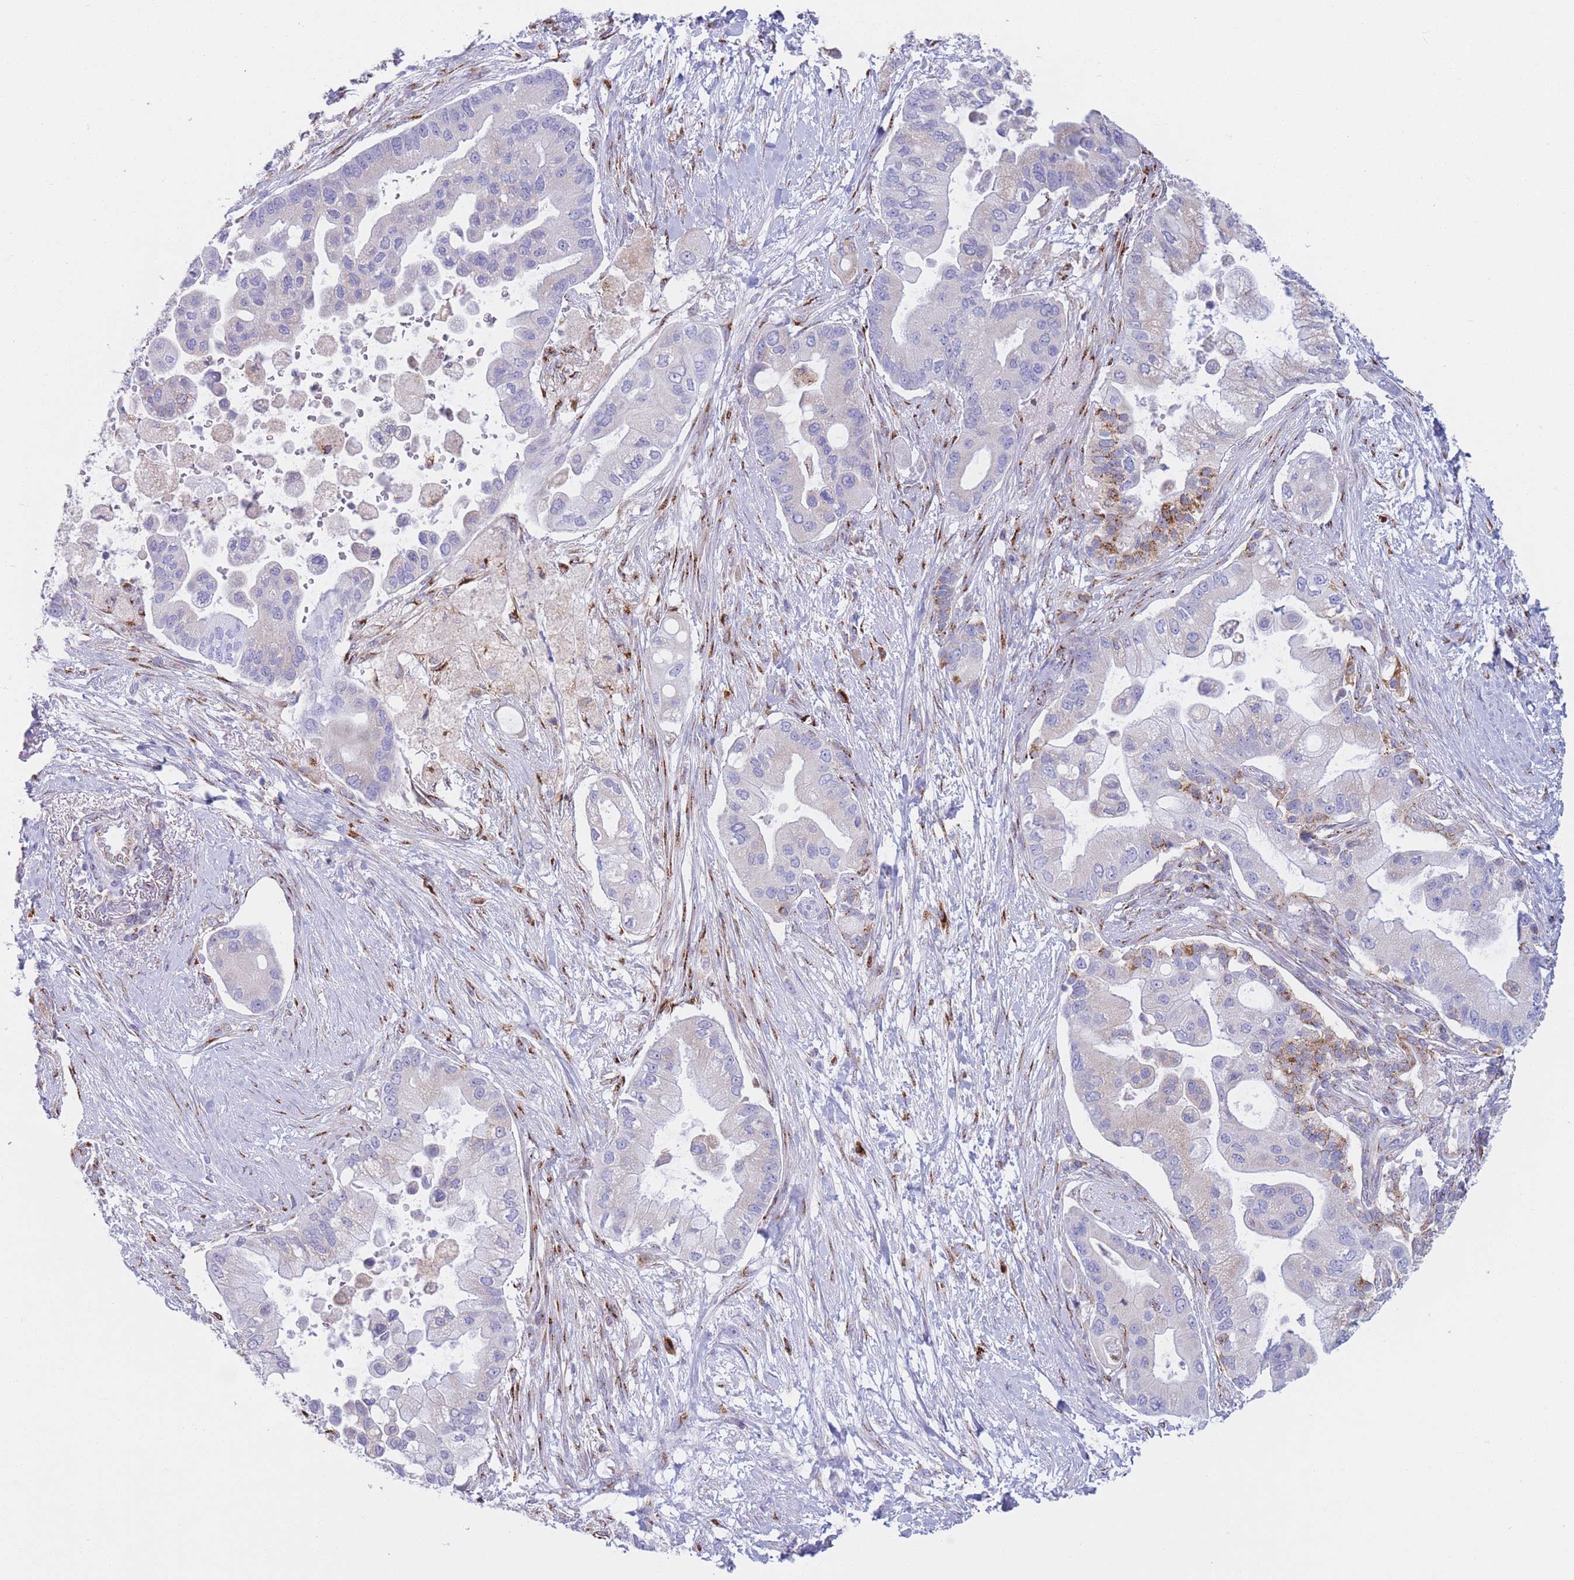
{"staining": {"intensity": "moderate", "quantity": "<25%", "location": "cytoplasmic/membranous"}, "tissue": "pancreatic cancer", "cell_type": "Tumor cells", "image_type": "cancer", "snomed": [{"axis": "morphology", "description": "Adenocarcinoma, NOS"}, {"axis": "topography", "description": "Pancreas"}], "caption": "Human adenocarcinoma (pancreatic) stained for a protein (brown) demonstrates moderate cytoplasmic/membranous positive expression in about <25% of tumor cells.", "gene": "MRPL30", "patient": {"sex": "male", "age": 57}}